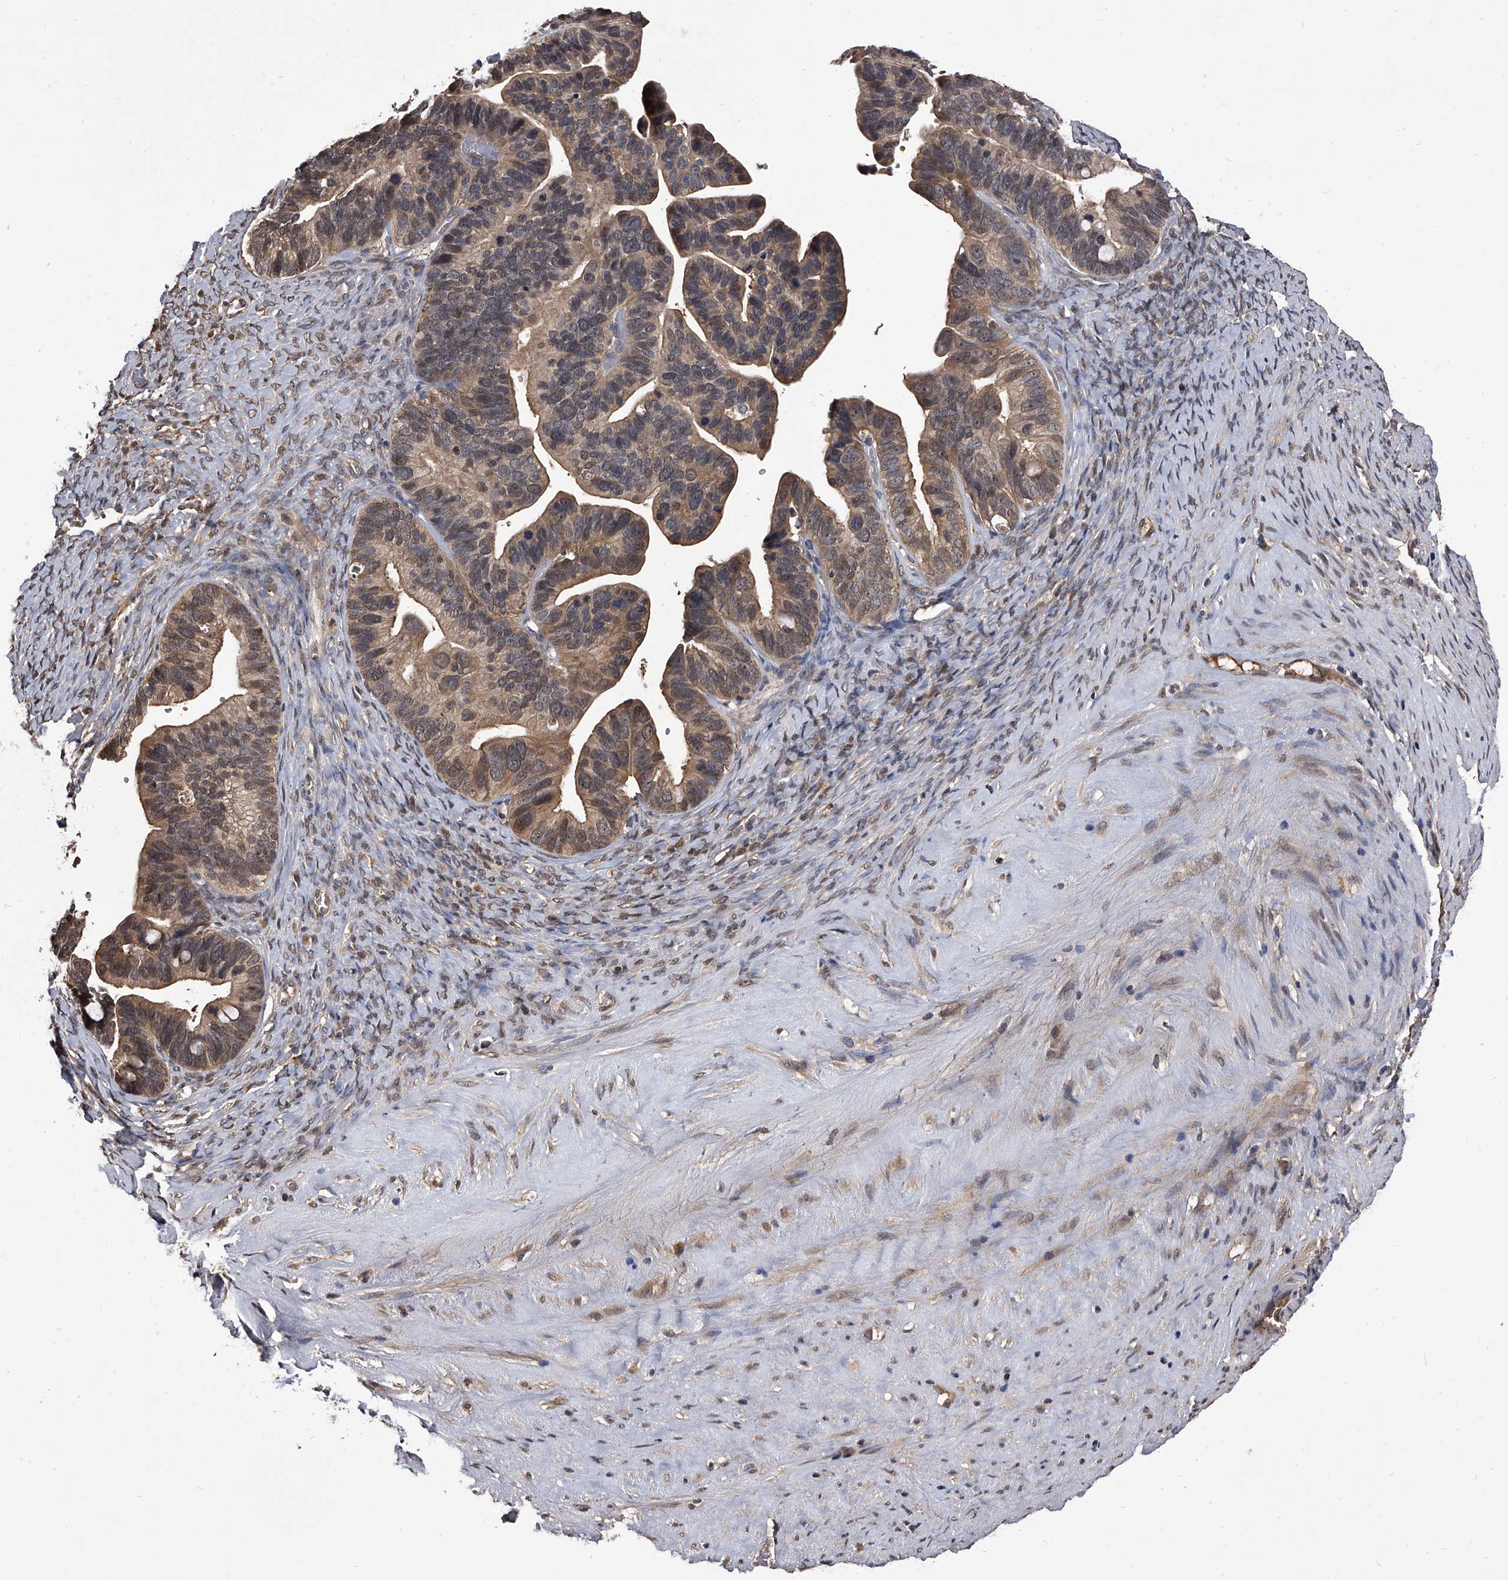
{"staining": {"intensity": "weak", "quantity": ">75%", "location": "cytoplasmic/membranous,nuclear"}, "tissue": "ovarian cancer", "cell_type": "Tumor cells", "image_type": "cancer", "snomed": [{"axis": "morphology", "description": "Cystadenocarcinoma, serous, NOS"}, {"axis": "topography", "description": "Ovary"}], "caption": "About >75% of tumor cells in human ovarian serous cystadenocarcinoma demonstrate weak cytoplasmic/membranous and nuclear protein staining as visualized by brown immunohistochemical staining.", "gene": "SLC18B1", "patient": {"sex": "female", "age": 56}}